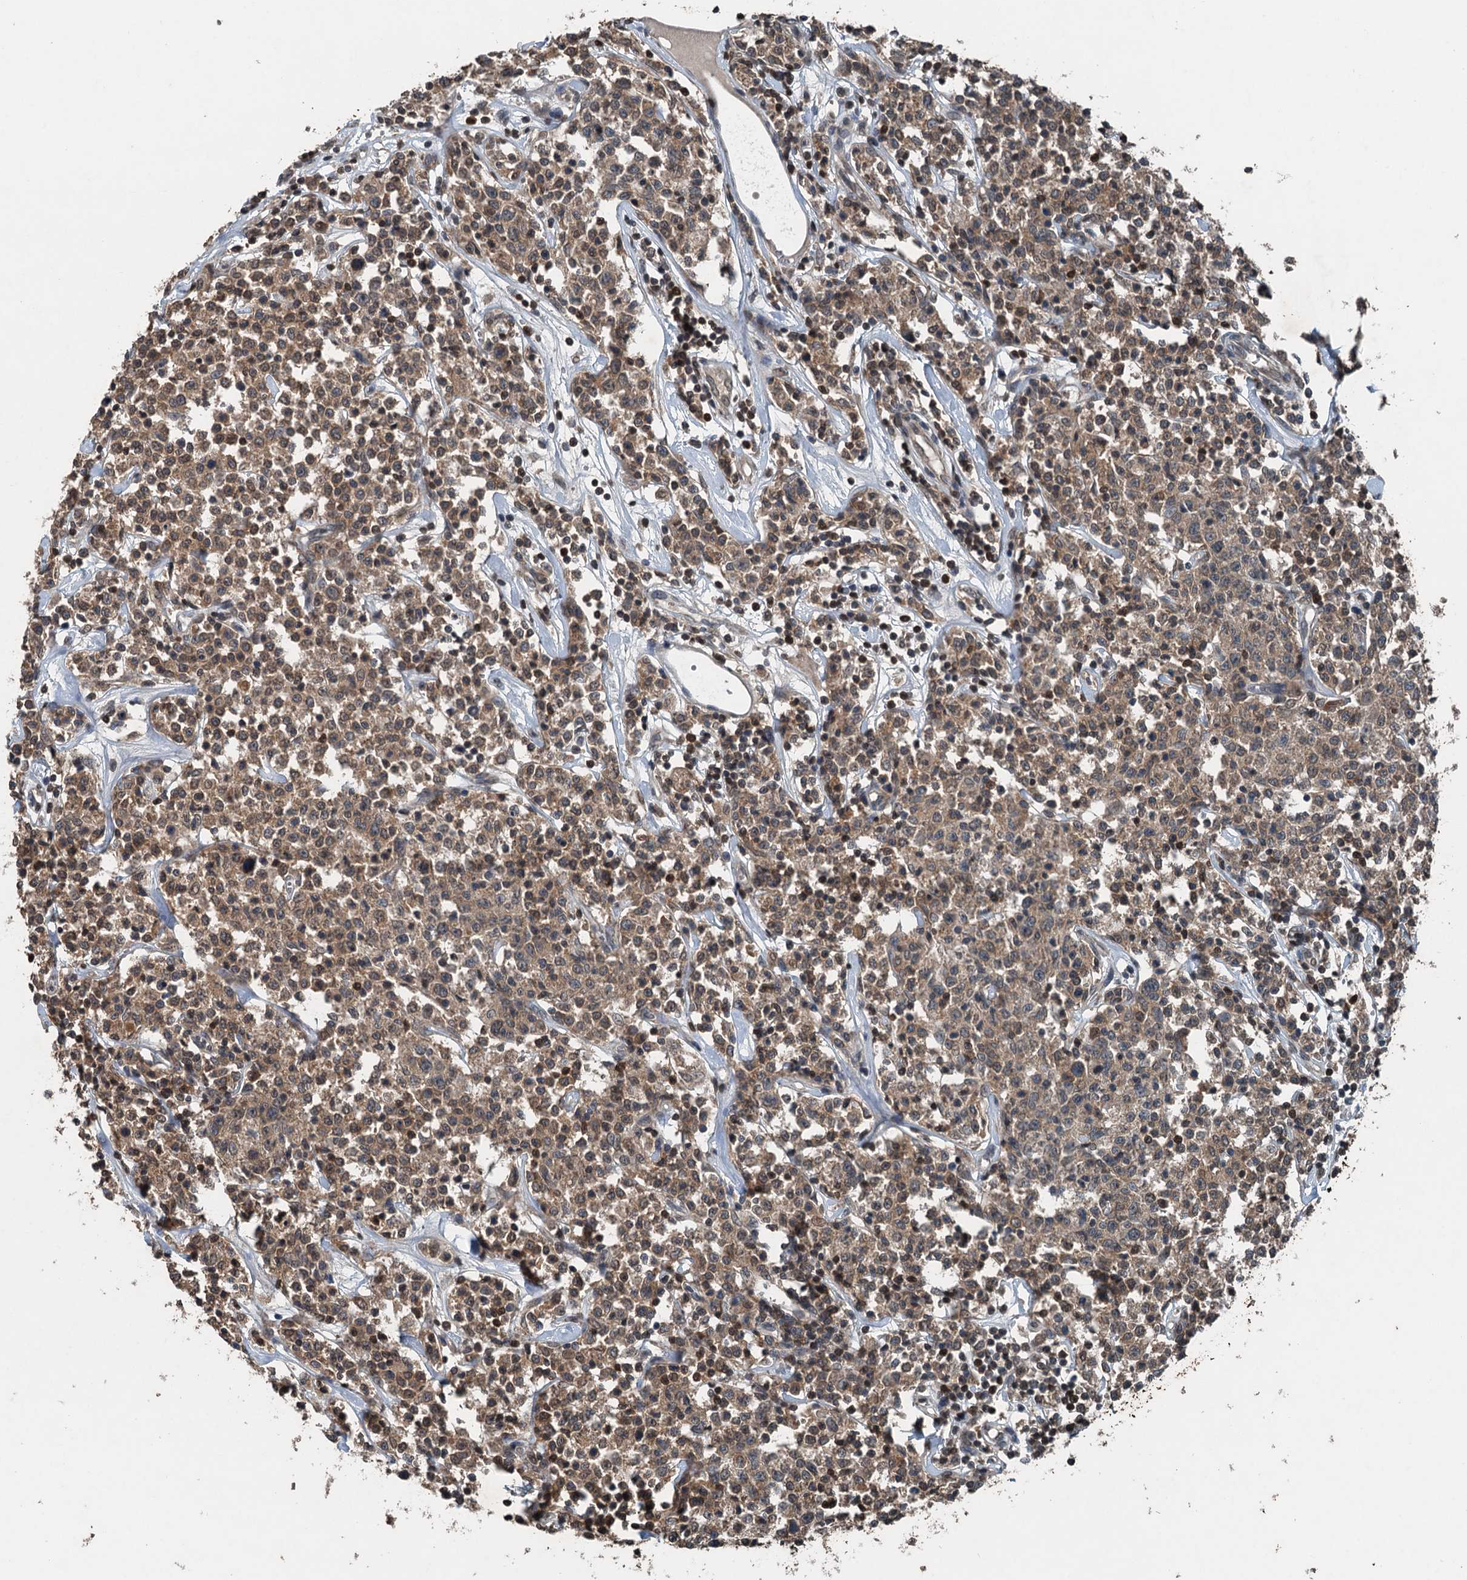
{"staining": {"intensity": "weak", "quantity": ">75%", "location": "cytoplasmic/membranous"}, "tissue": "lymphoma", "cell_type": "Tumor cells", "image_type": "cancer", "snomed": [{"axis": "morphology", "description": "Malignant lymphoma, non-Hodgkin's type, Low grade"}, {"axis": "topography", "description": "Small intestine"}], "caption": "An immunohistochemistry (IHC) image of tumor tissue is shown. Protein staining in brown highlights weak cytoplasmic/membranous positivity in low-grade malignant lymphoma, non-Hodgkin's type within tumor cells. Using DAB (brown) and hematoxylin (blue) stains, captured at high magnification using brightfield microscopy.", "gene": "TCTN1", "patient": {"sex": "female", "age": 59}}